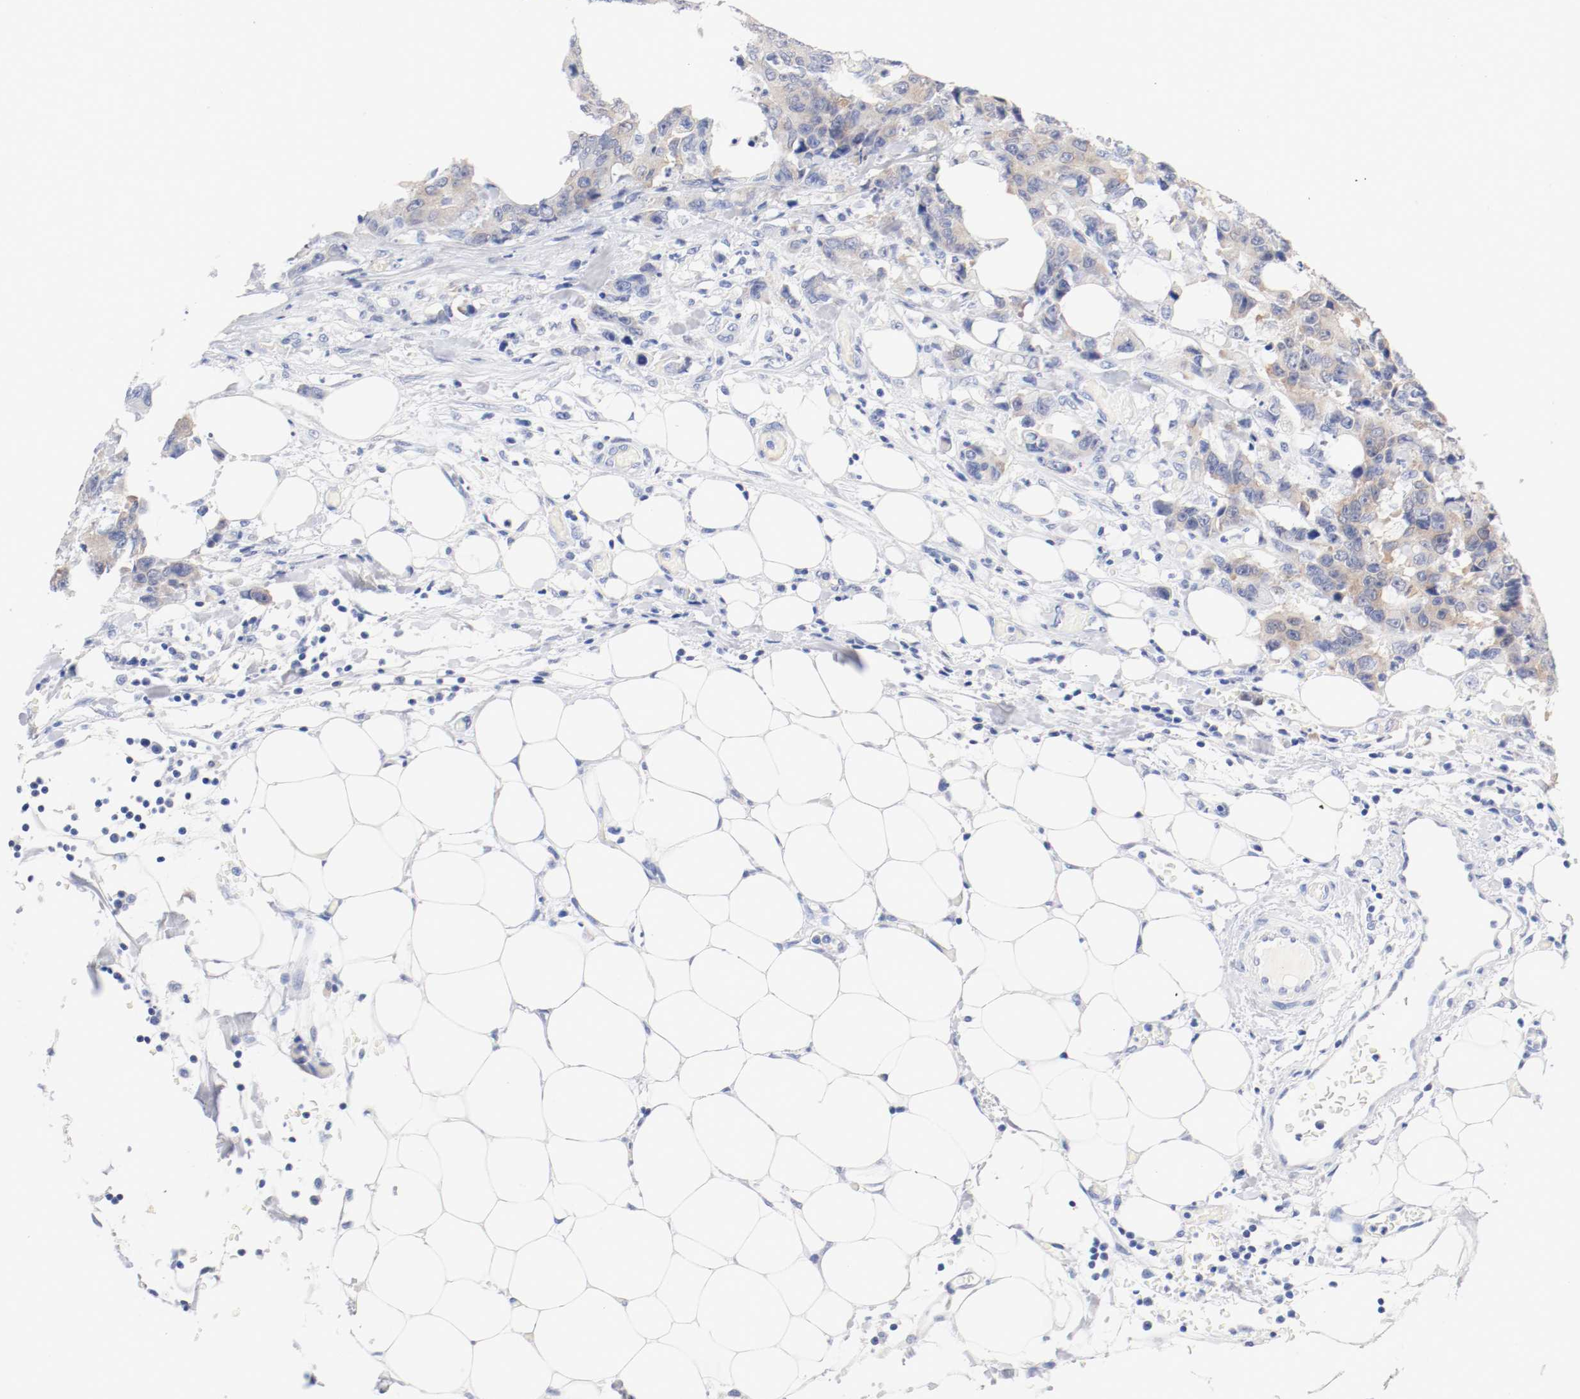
{"staining": {"intensity": "weak", "quantity": ">75%", "location": "cytoplasmic/membranous"}, "tissue": "colorectal cancer", "cell_type": "Tumor cells", "image_type": "cancer", "snomed": [{"axis": "morphology", "description": "Adenocarcinoma, NOS"}, {"axis": "topography", "description": "Colon"}], "caption": "Weak cytoplasmic/membranous expression is present in about >75% of tumor cells in colorectal cancer (adenocarcinoma).", "gene": "HOMER1", "patient": {"sex": "female", "age": 86}}